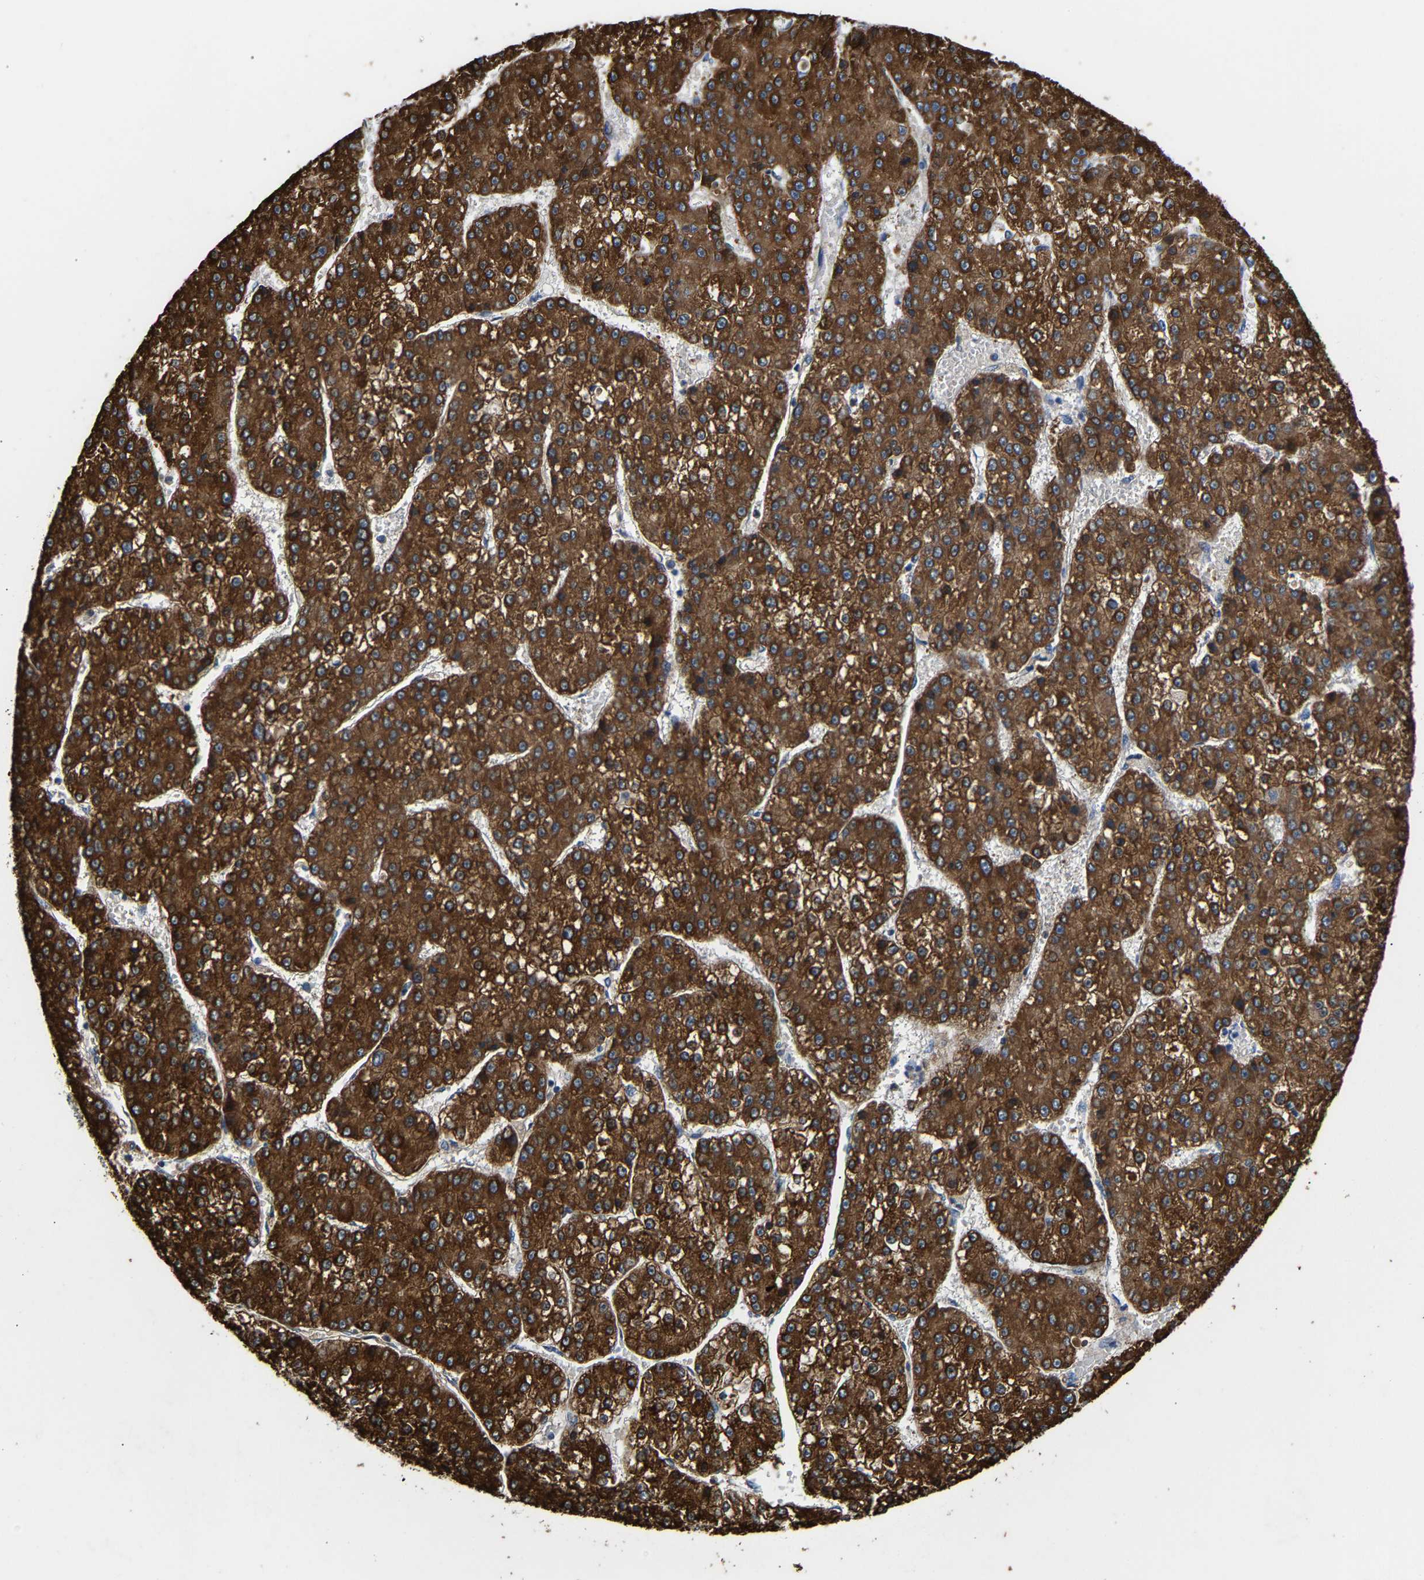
{"staining": {"intensity": "strong", "quantity": ">75%", "location": "cytoplasmic/membranous"}, "tissue": "liver cancer", "cell_type": "Tumor cells", "image_type": "cancer", "snomed": [{"axis": "morphology", "description": "Carcinoma, Hepatocellular, NOS"}, {"axis": "topography", "description": "Liver"}], "caption": "Tumor cells exhibit strong cytoplasmic/membranous positivity in about >75% of cells in liver hepatocellular carcinoma.", "gene": "CCDC171", "patient": {"sex": "female", "age": 73}}